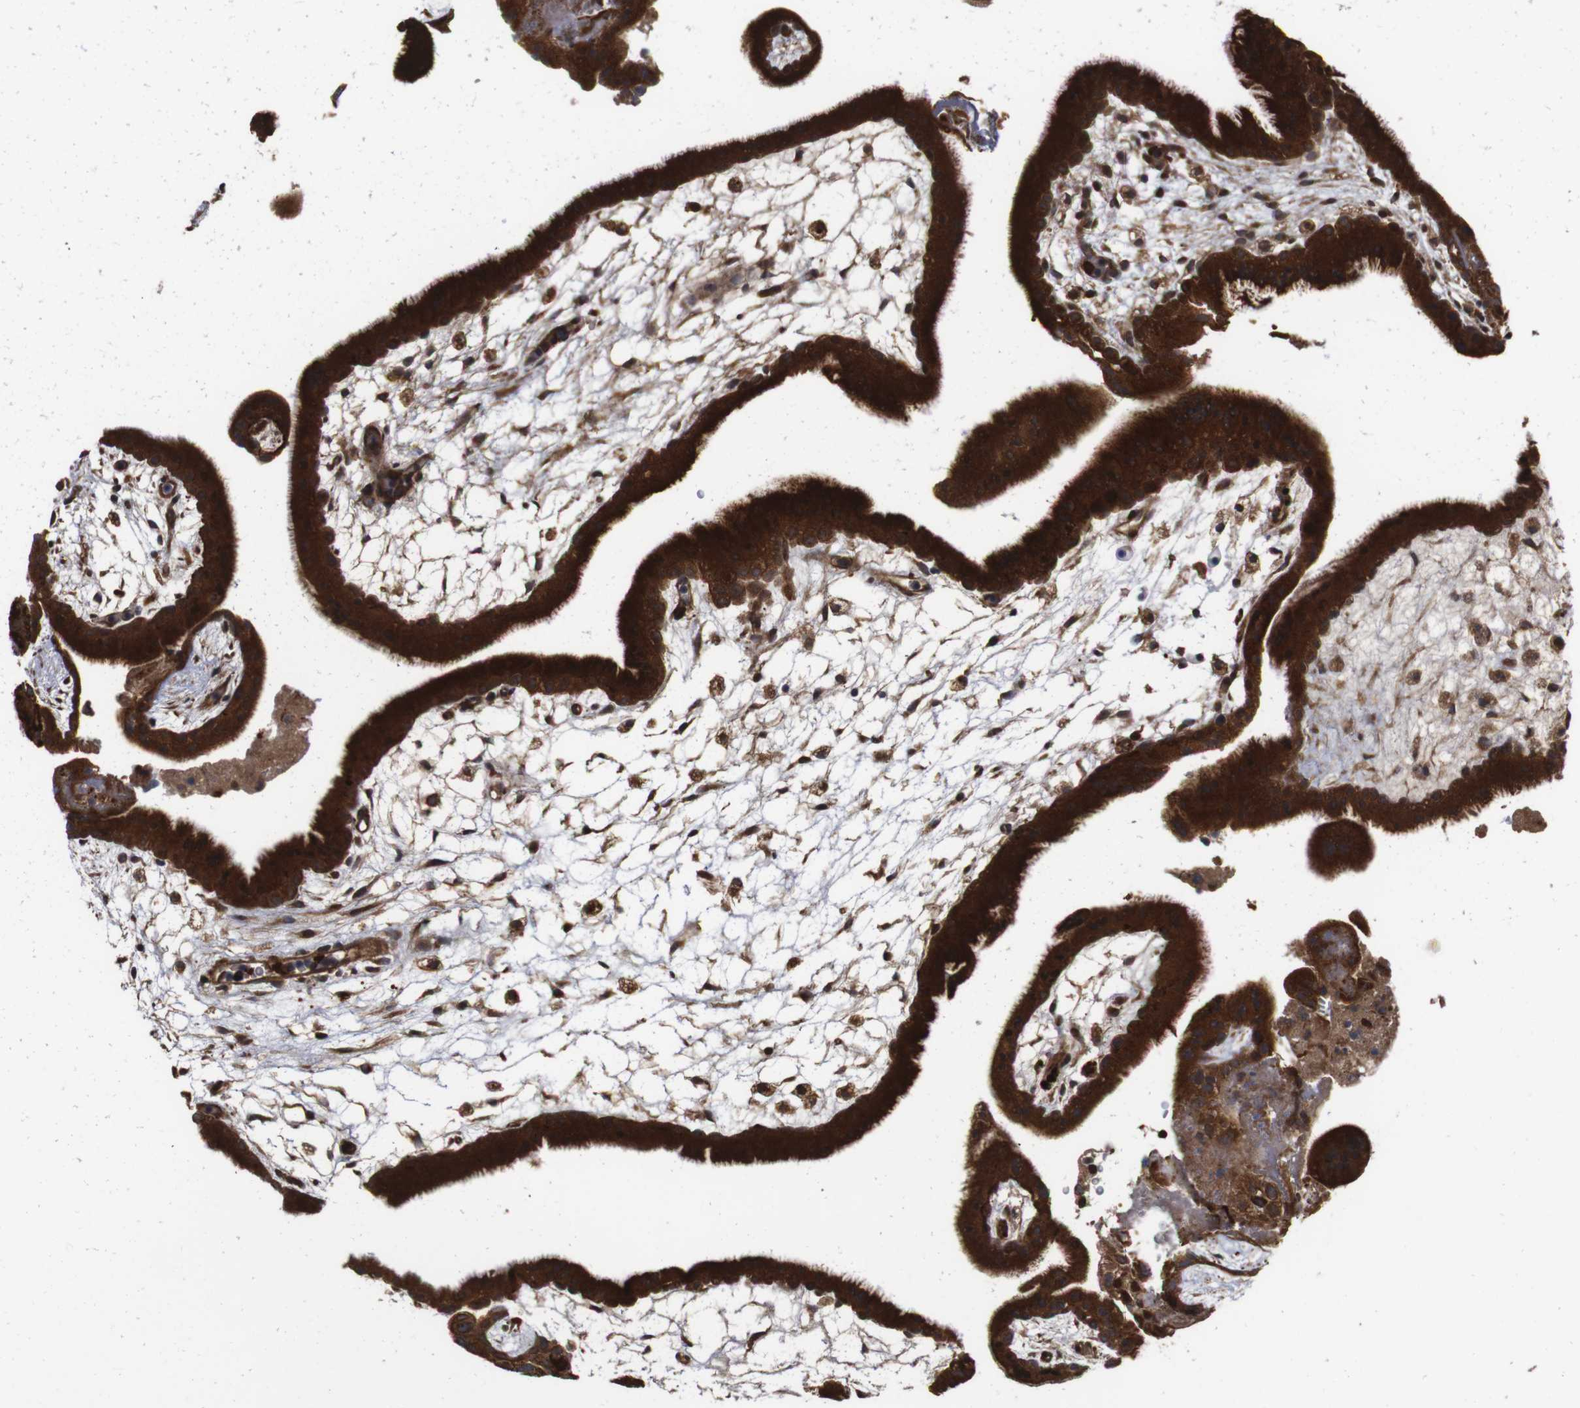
{"staining": {"intensity": "strong", "quantity": ">75%", "location": "cytoplasmic/membranous"}, "tissue": "placenta", "cell_type": "Trophoblastic cells", "image_type": "normal", "snomed": [{"axis": "morphology", "description": "Normal tissue, NOS"}, {"axis": "topography", "description": "Placenta"}], "caption": "Strong cytoplasmic/membranous staining is seen in approximately >75% of trophoblastic cells in unremarkable placenta. (Brightfield microscopy of DAB IHC at high magnification).", "gene": "PTPN14", "patient": {"sex": "female", "age": 19}}